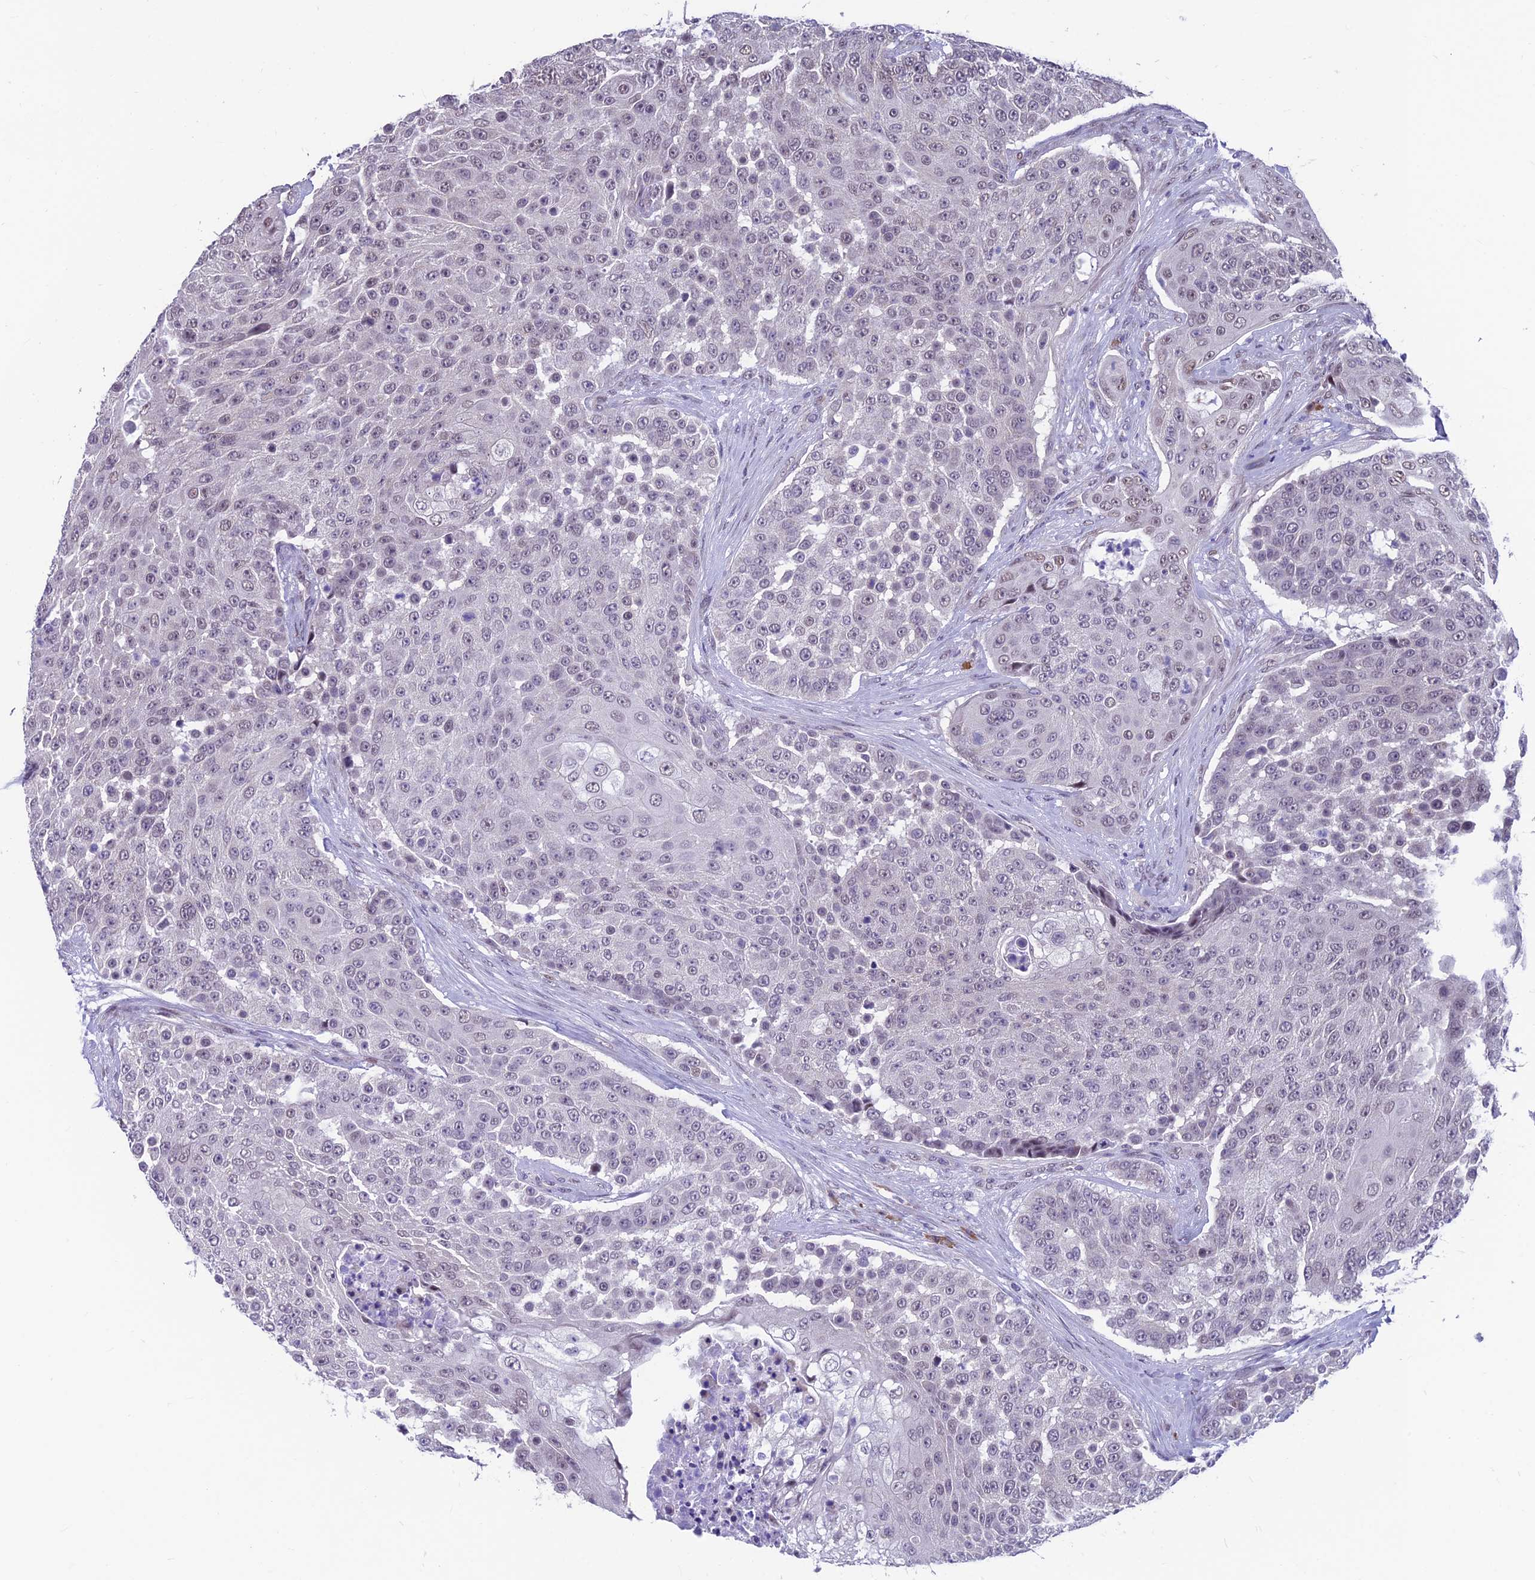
{"staining": {"intensity": "weak", "quantity": "<25%", "location": "nuclear"}, "tissue": "urothelial cancer", "cell_type": "Tumor cells", "image_type": "cancer", "snomed": [{"axis": "morphology", "description": "Urothelial carcinoma, High grade"}, {"axis": "topography", "description": "Urinary bladder"}], "caption": "Micrograph shows no protein staining in tumor cells of urothelial cancer tissue.", "gene": "KIAA1191", "patient": {"sex": "female", "age": 63}}